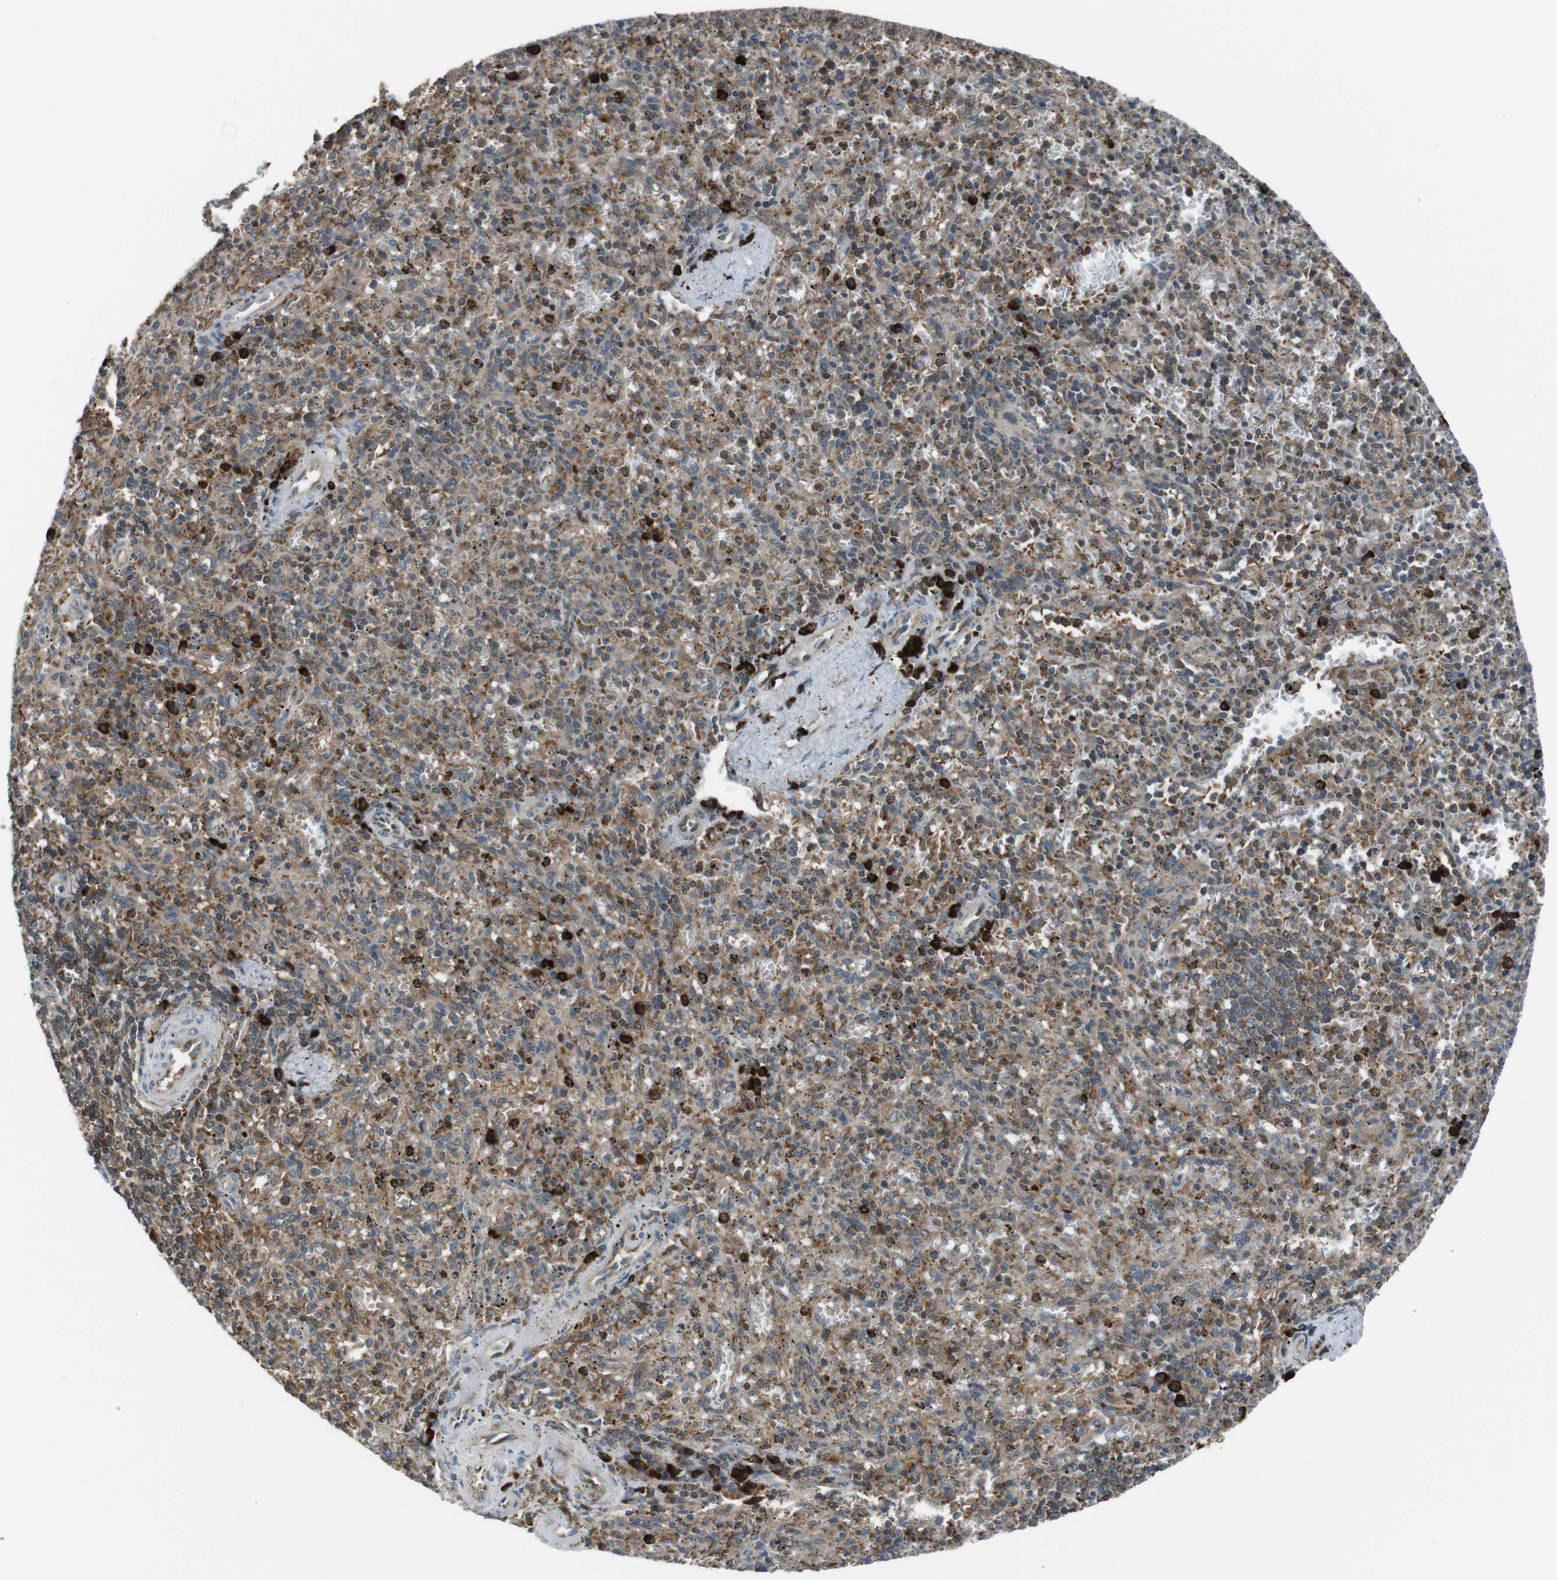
{"staining": {"intensity": "moderate", "quantity": ">75%", "location": "cytoplasmic/membranous"}, "tissue": "spleen", "cell_type": "Cells in red pulp", "image_type": "normal", "snomed": [{"axis": "morphology", "description": "Normal tissue, NOS"}, {"axis": "topography", "description": "Spleen"}], "caption": "Normal spleen displays moderate cytoplasmic/membranous positivity in approximately >75% of cells in red pulp The staining is performed using DAB (3,3'-diaminobenzidine) brown chromogen to label protein expression. The nuclei are counter-stained blue using hematoxylin..", "gene": "SSR3", "patient": {"sex": "male", "age": 72}}